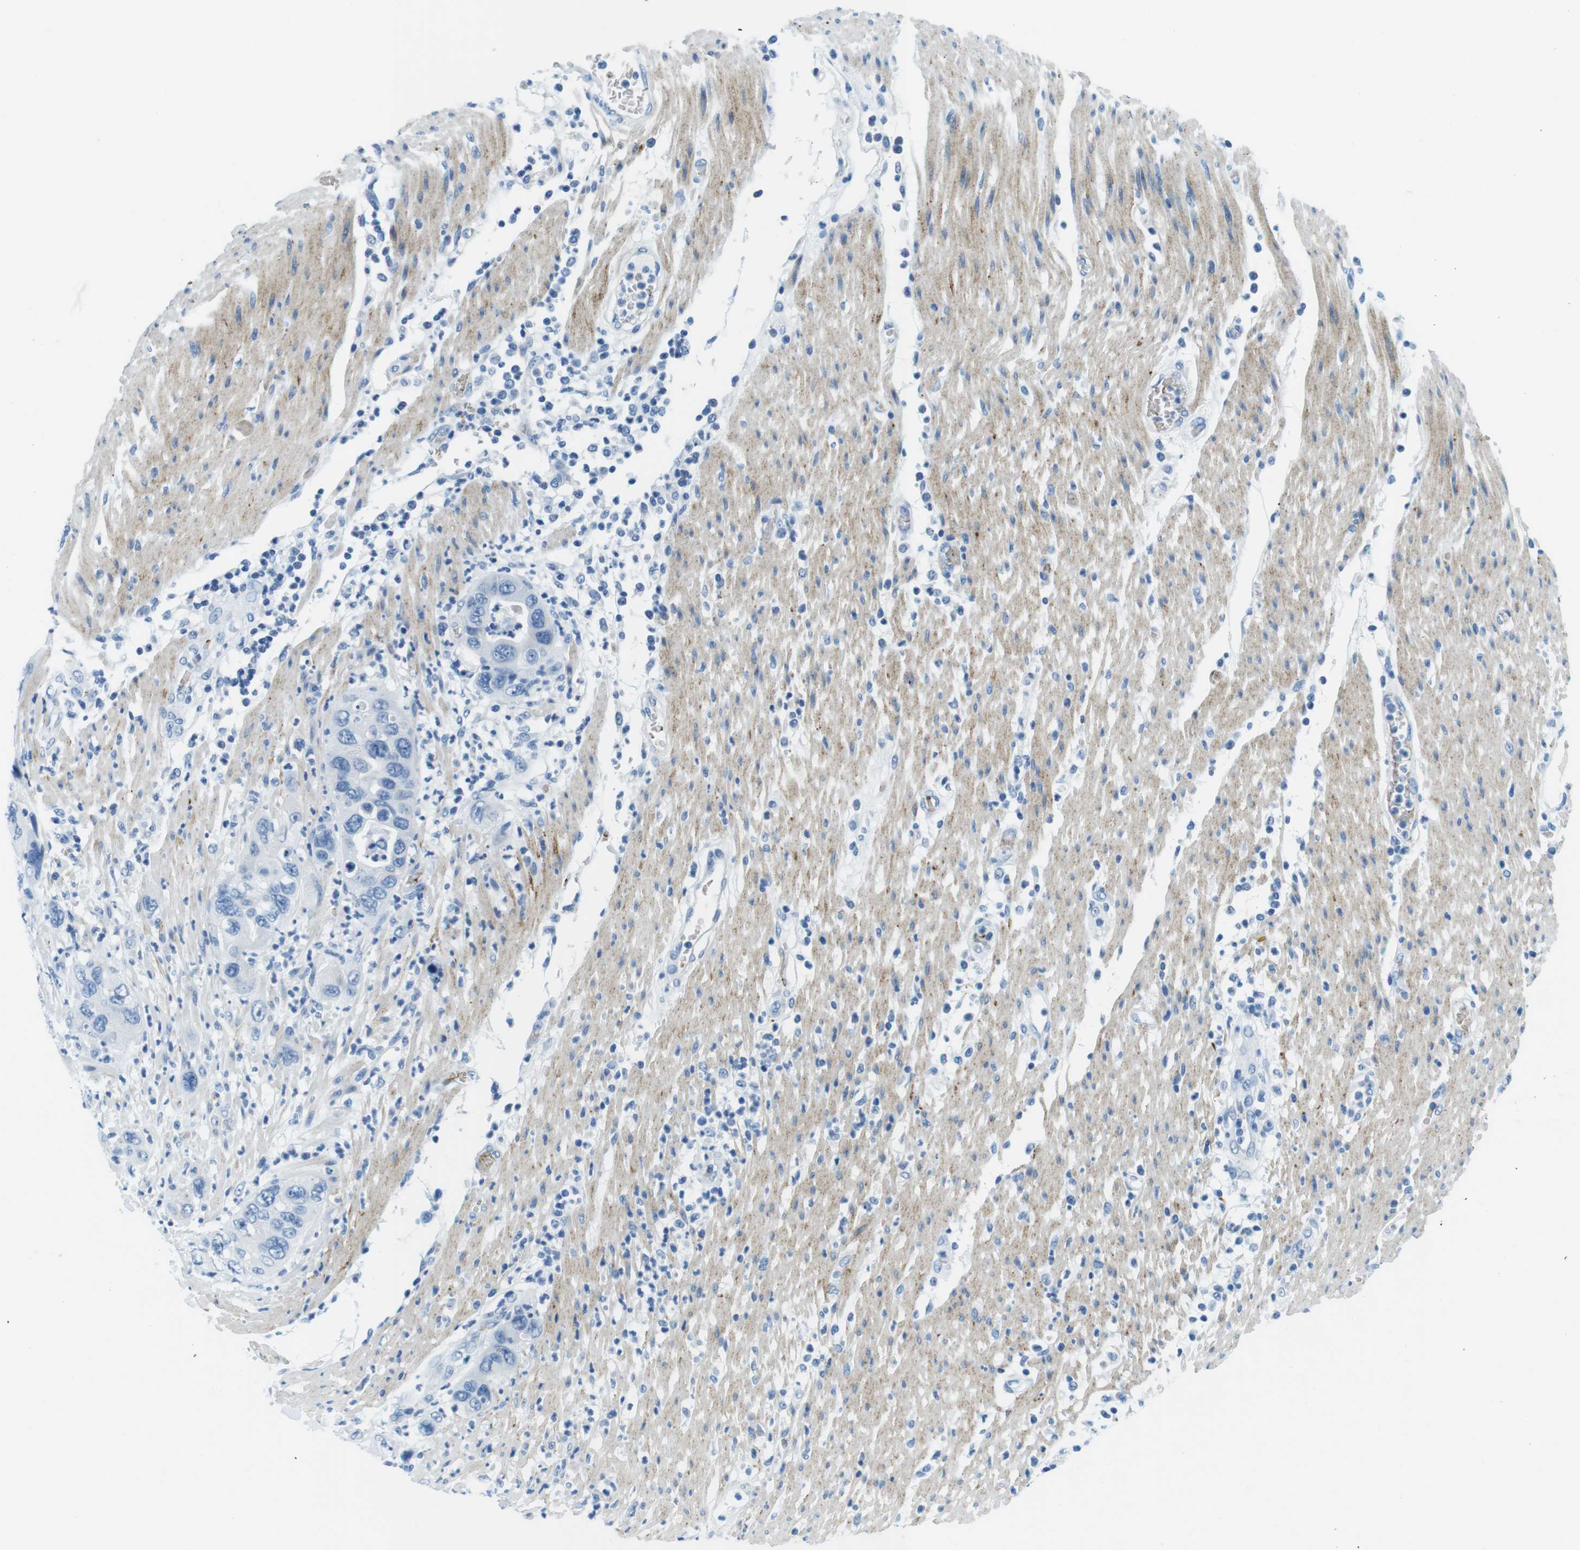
{"staining": {"intensity": "negative", "quantity": "none", "location": "none"}, "tissue": "pancreatic cancer", "cell_type": "Tumor cells", "image_type": "cancer", "snomed": [{"axis": "morphology", "description": "Adenocarcinoma, NOS"}, {"axis": "topography", "description": "Pancreas"}], "caption": "The immunohistochemistry micrograph has no significant positivity in tumor cells of pancreatic cancer (adenocarcinoma) tissue.", "gene": "TFAP2C", "patient": {"sex": "female", "age": 71}}